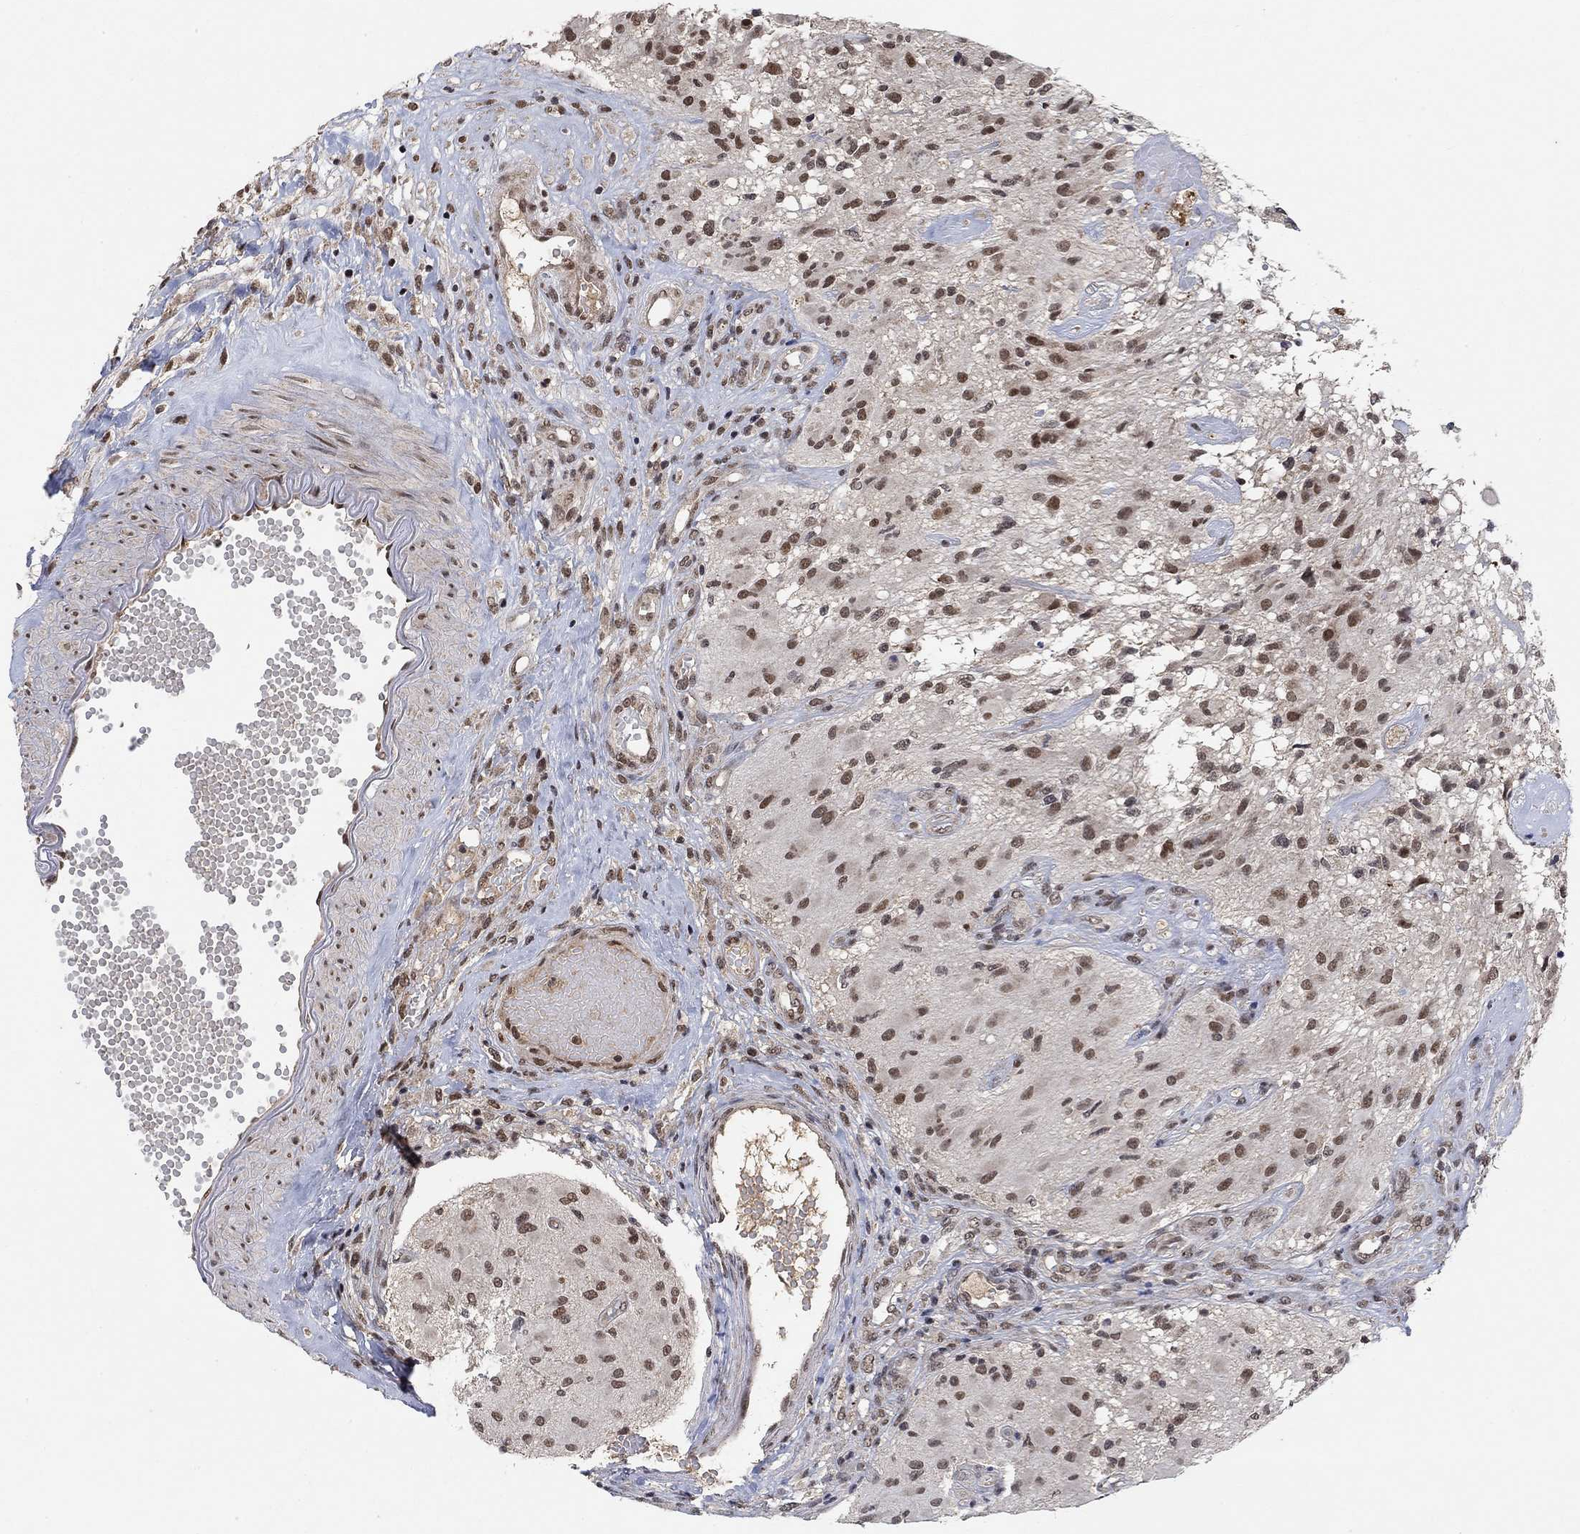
{"staining": {"intensity": "strong", "quantity": "25%-75%", "location": "nuclear"}, "tissue": "glioma", "cell_type": "Tumor cells", "image_type": "cancer", "snomed": [{"axis": "morphology", "description": "Glioma, malignant, High grade"}, {"axis": "topography", "description": "Brain"}], "caption": "This image exhibits malignant glioma (high-grade) stained with immunohistochemistry to label a protein in brown. The nuclear of tumor cells show strong positivity for the protein. Nuclei are counter-stained blue.", "gene": "THAP8", "patient": {"sex": "female", "age": 63}}